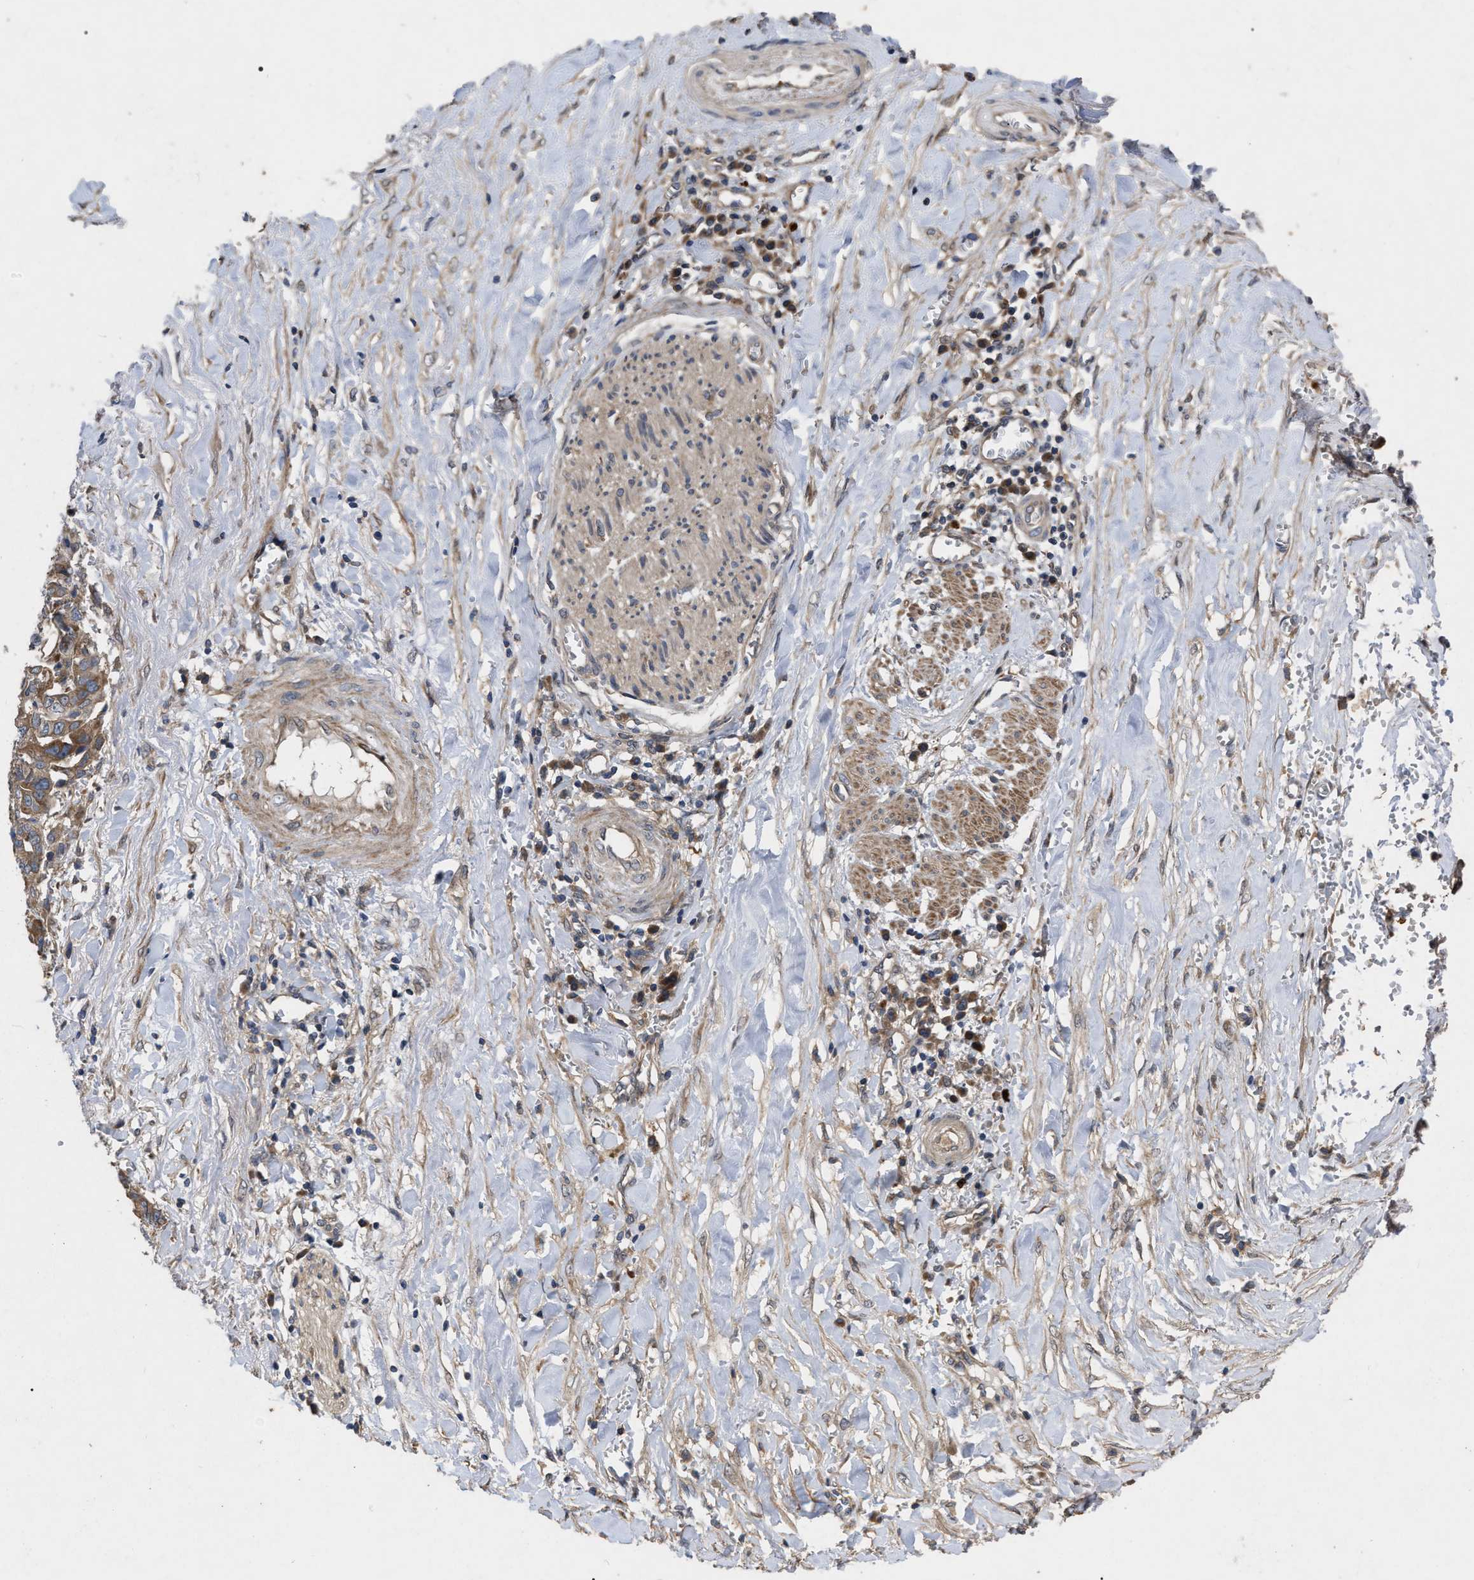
{"staining": {"intensity": "moderate", "quantity": ">75%", "location": "cytoplasmic/membranous"}, "tissue": "liver cancer", "cell_type": "Tumor cells", "image_type": "cancer", "snomed": [{"axis": "morphology", "description": "Cholangiocarcinoma"}, {"axis": "topography", "description": "Liver"}], "caption": "Moderate cytoplasmic/membranous positivity is present in approximately >75% of tumor cells in liver cancer (cholangiocarcinoma).", "gene": "CDKN2C", "patient": {"sex": "female", "age": 79}}